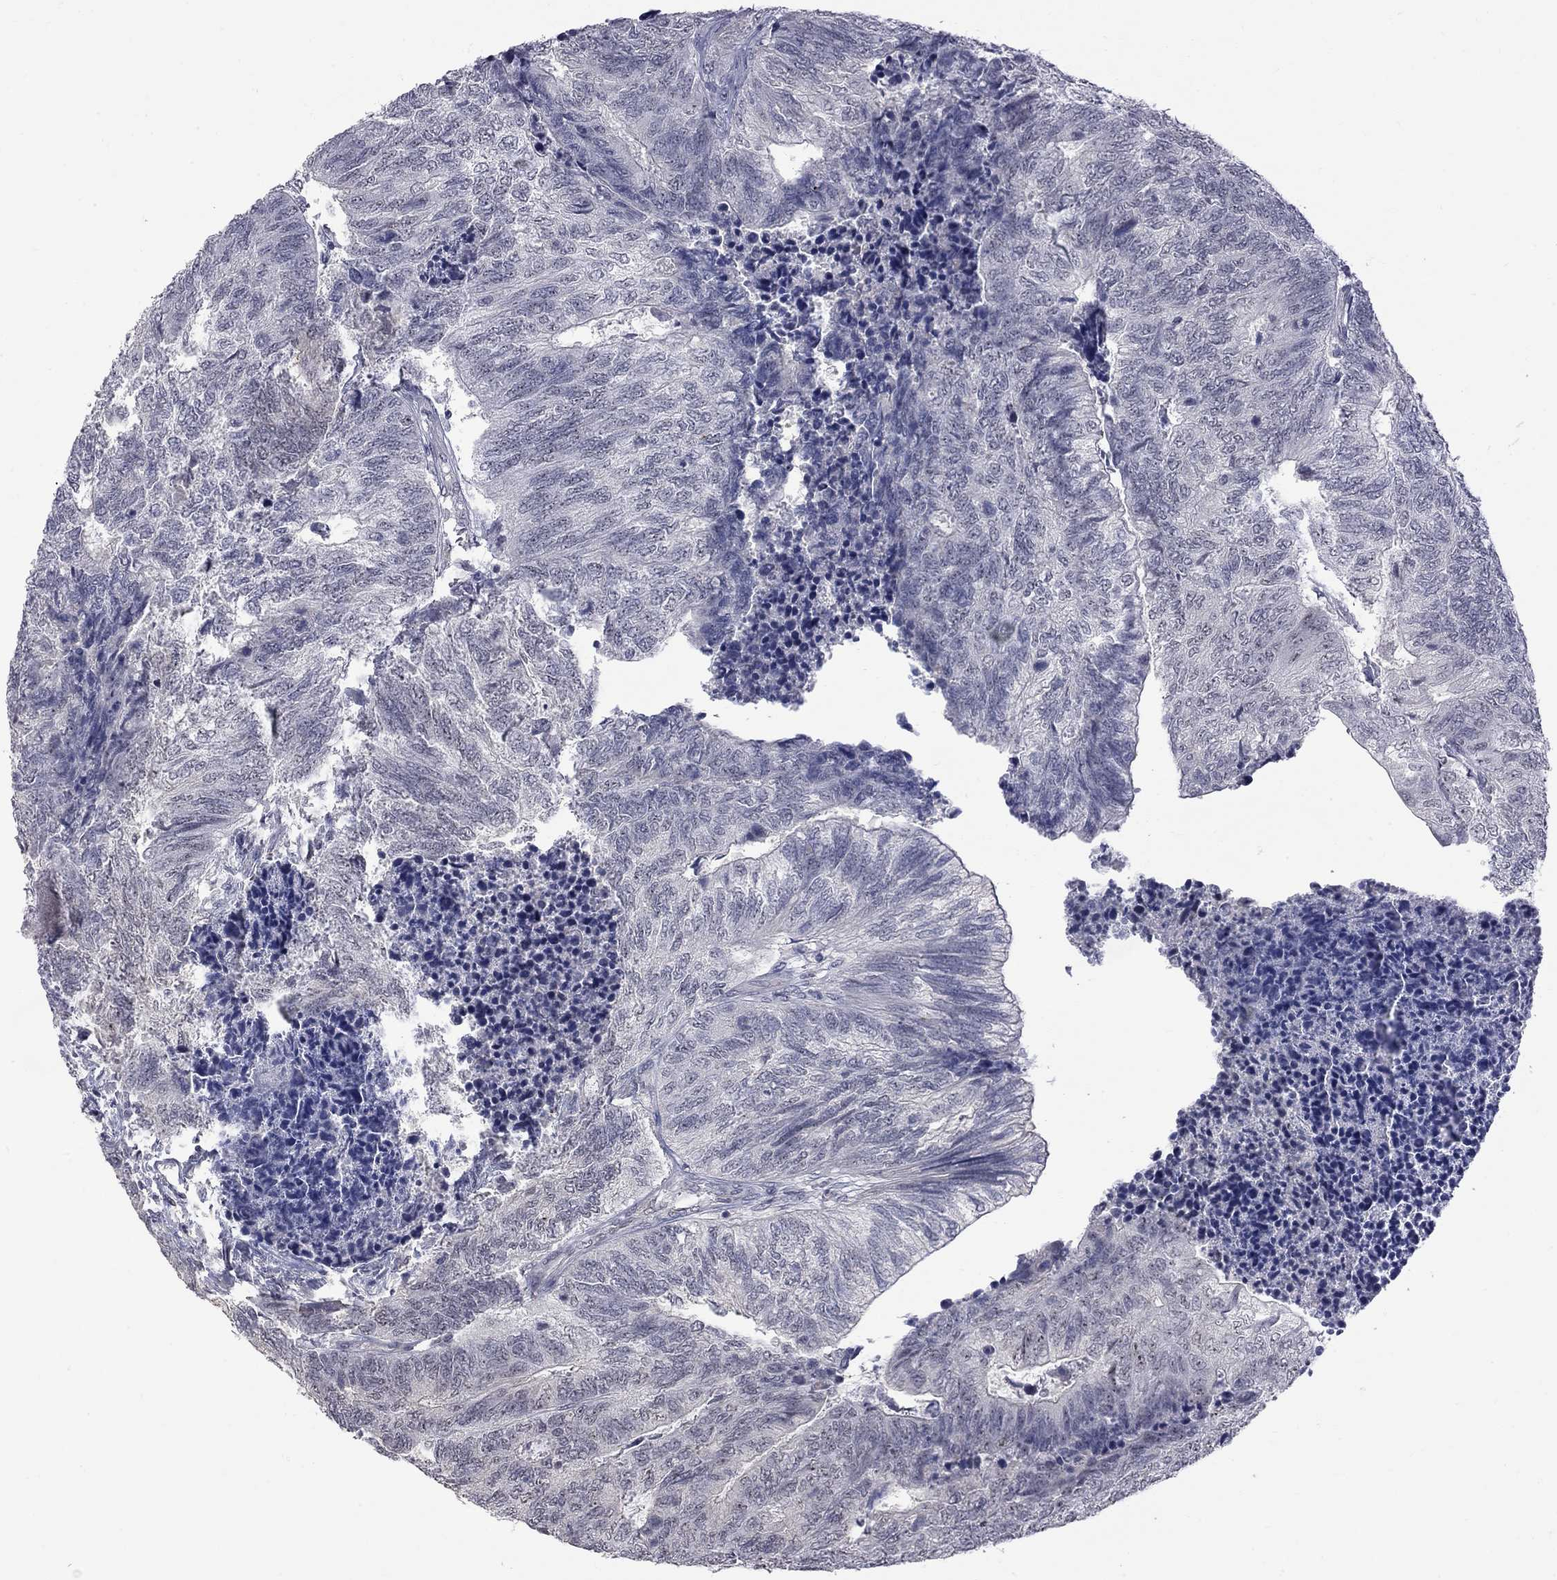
{"staining": {"intensity": "negative", "quantity": "none", "location": "none"}, "tissue": "colorectal cancer", "cell_type": "Tumor cells", "image_type": "cancer", "snomed": [{"axis": "morphology", "description": "Adenocarcinoma, NOS"}, {"axis": "topography", "description": "Colon"}], "caption": "This is an immunohistochemistry (IHC) image of colorectal cancer (adenocarcinoma). There is no positivity in tumor cells.", "gene": "GSG1L", "patient": {"sex": "female", "age": 67}}